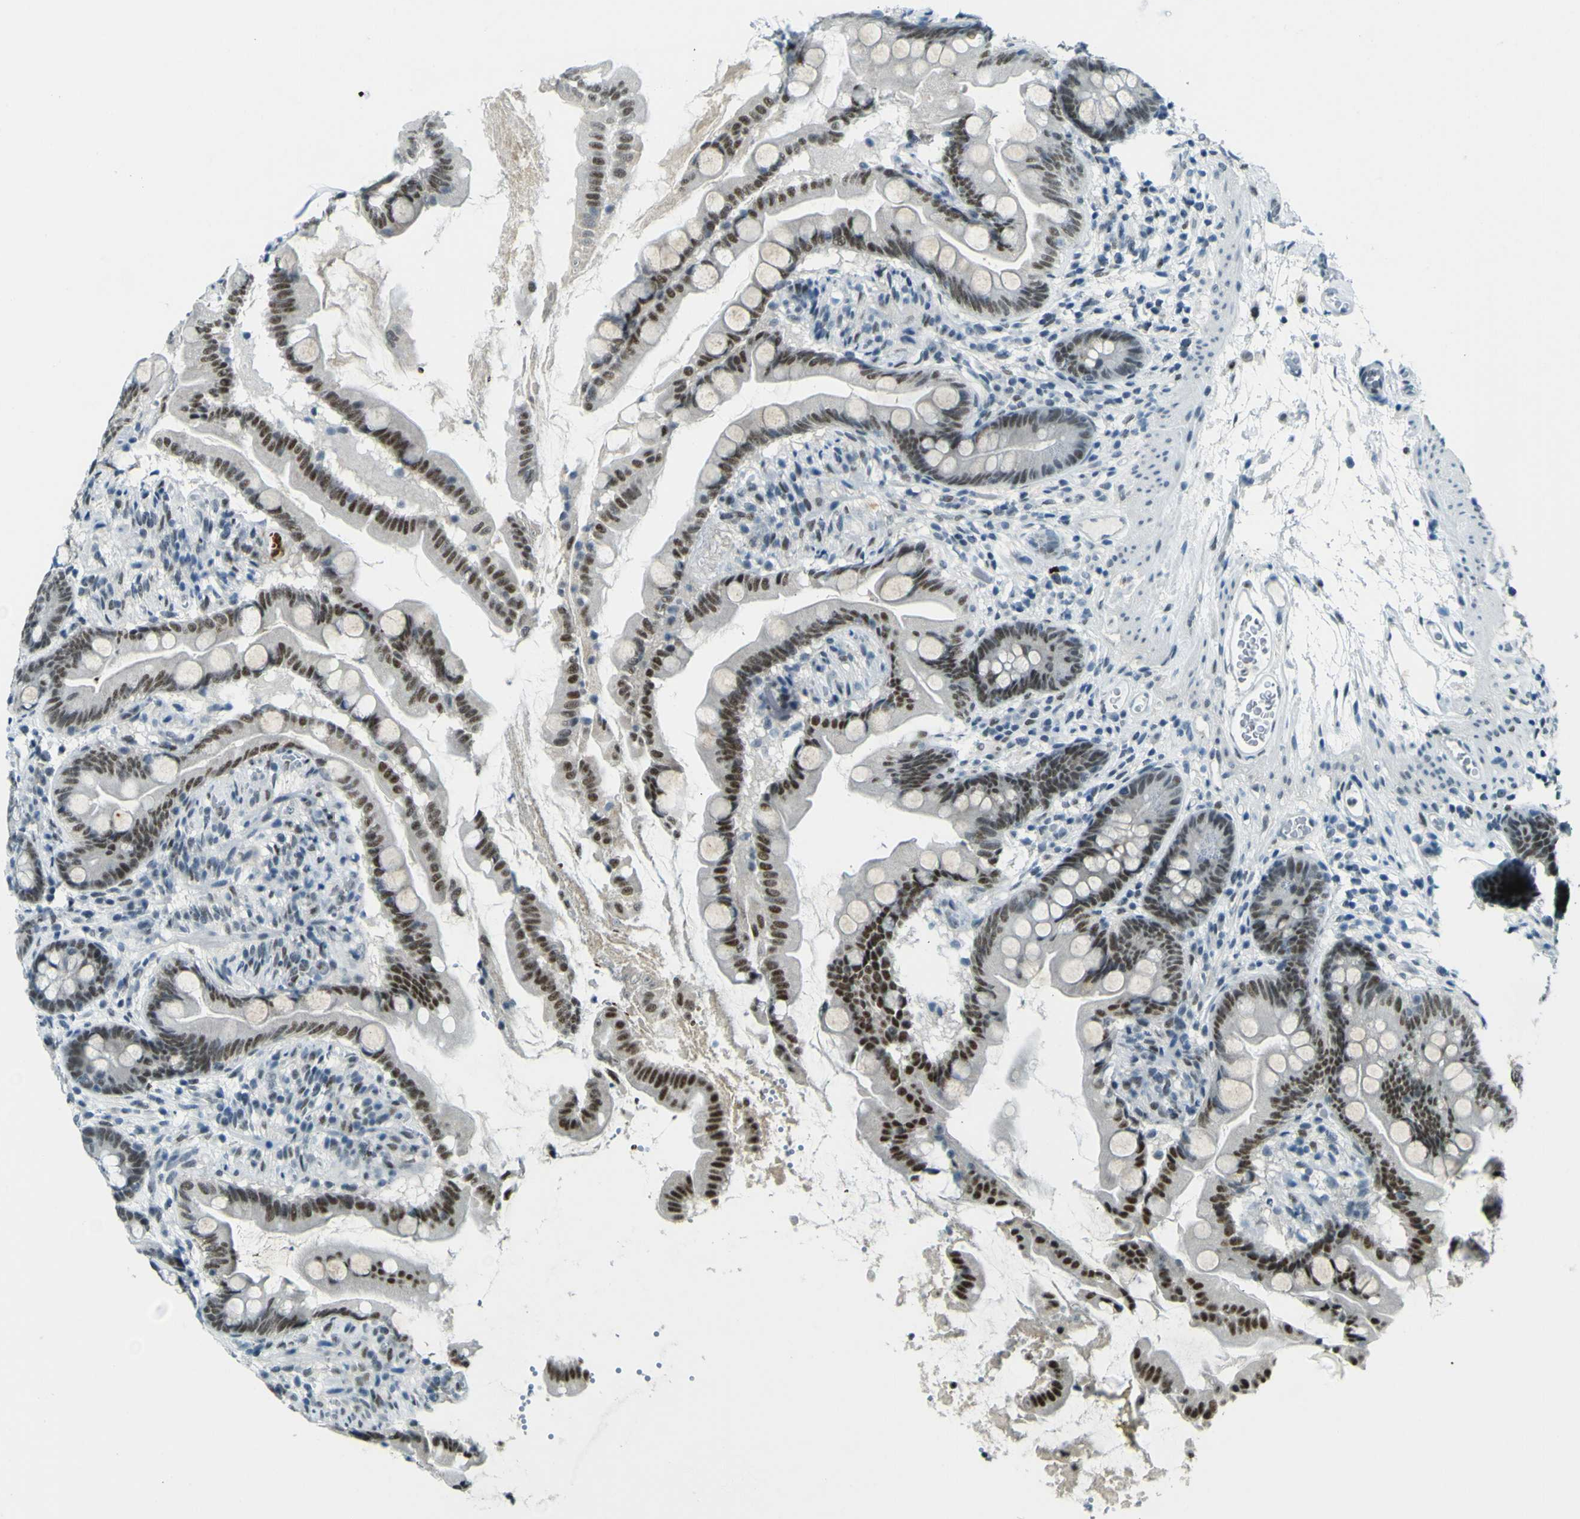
{"staining": {"intensity": "moderate", "quantity": "25%-75%", "location": "nuclear"}, "tissue": "small intestine", "cell_type": "Glandular cells", "image_type": "normal", "snomed": [{"axis": "morphology", "description": "Normal tissue, NOS"}, {"axis": "topography", "description": "Small intestine"}], "caption": "Protein staining of normal small intestine displays moderate nuclear positivity in about 25%-75% of glandular cells.", "gene": "CEBPG", "patient": {"sex": "female", "age": 56}}